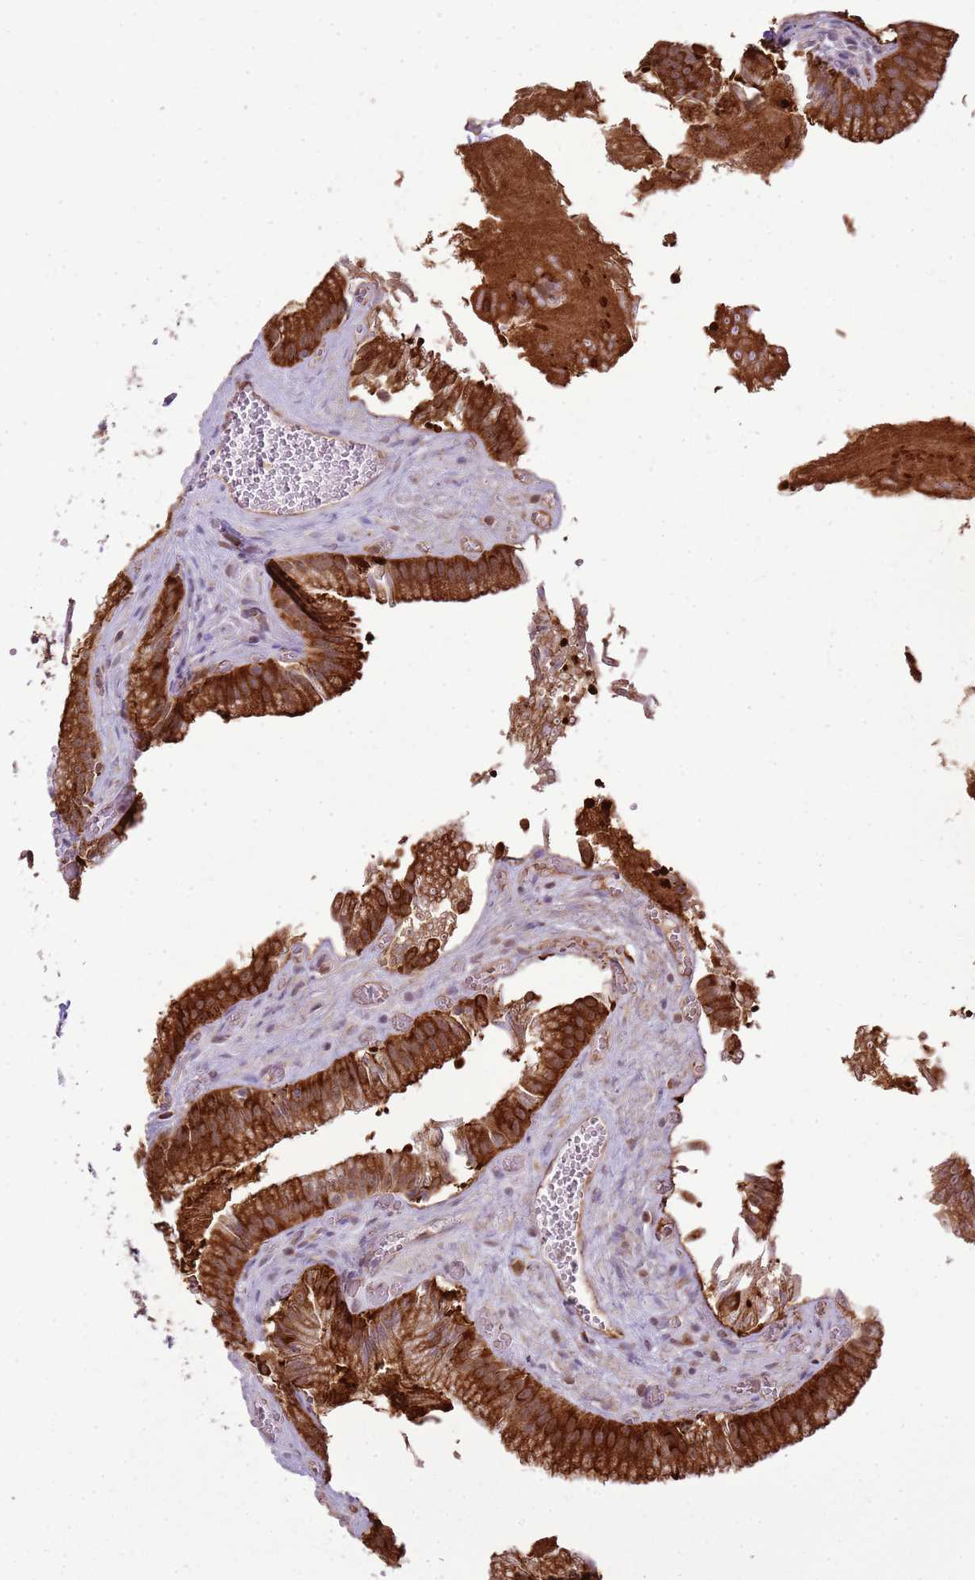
{"staining": {"intensity": "strong", "quantity": ">75%", "location": "cytoplasmic/membranous"}, "tissue": "gallbladder", "cell_type": "Glandular cells", "image_type": "normal", "snomed": [{"axis": "morphology", "description": "Normal tissue, NOS"}, {"axis": "topography", "description": "Gallbladder"}, {"axis": "topography", "description": "Peripheral nerve tissue"}], "caption": "IHC of normal human gallbladder shows high levels of strong cytoplasmic/membranous positivity in about >75% of glandular cells.", "gene": "GABRE", "patient": {"sex": "male", "age": 17}}